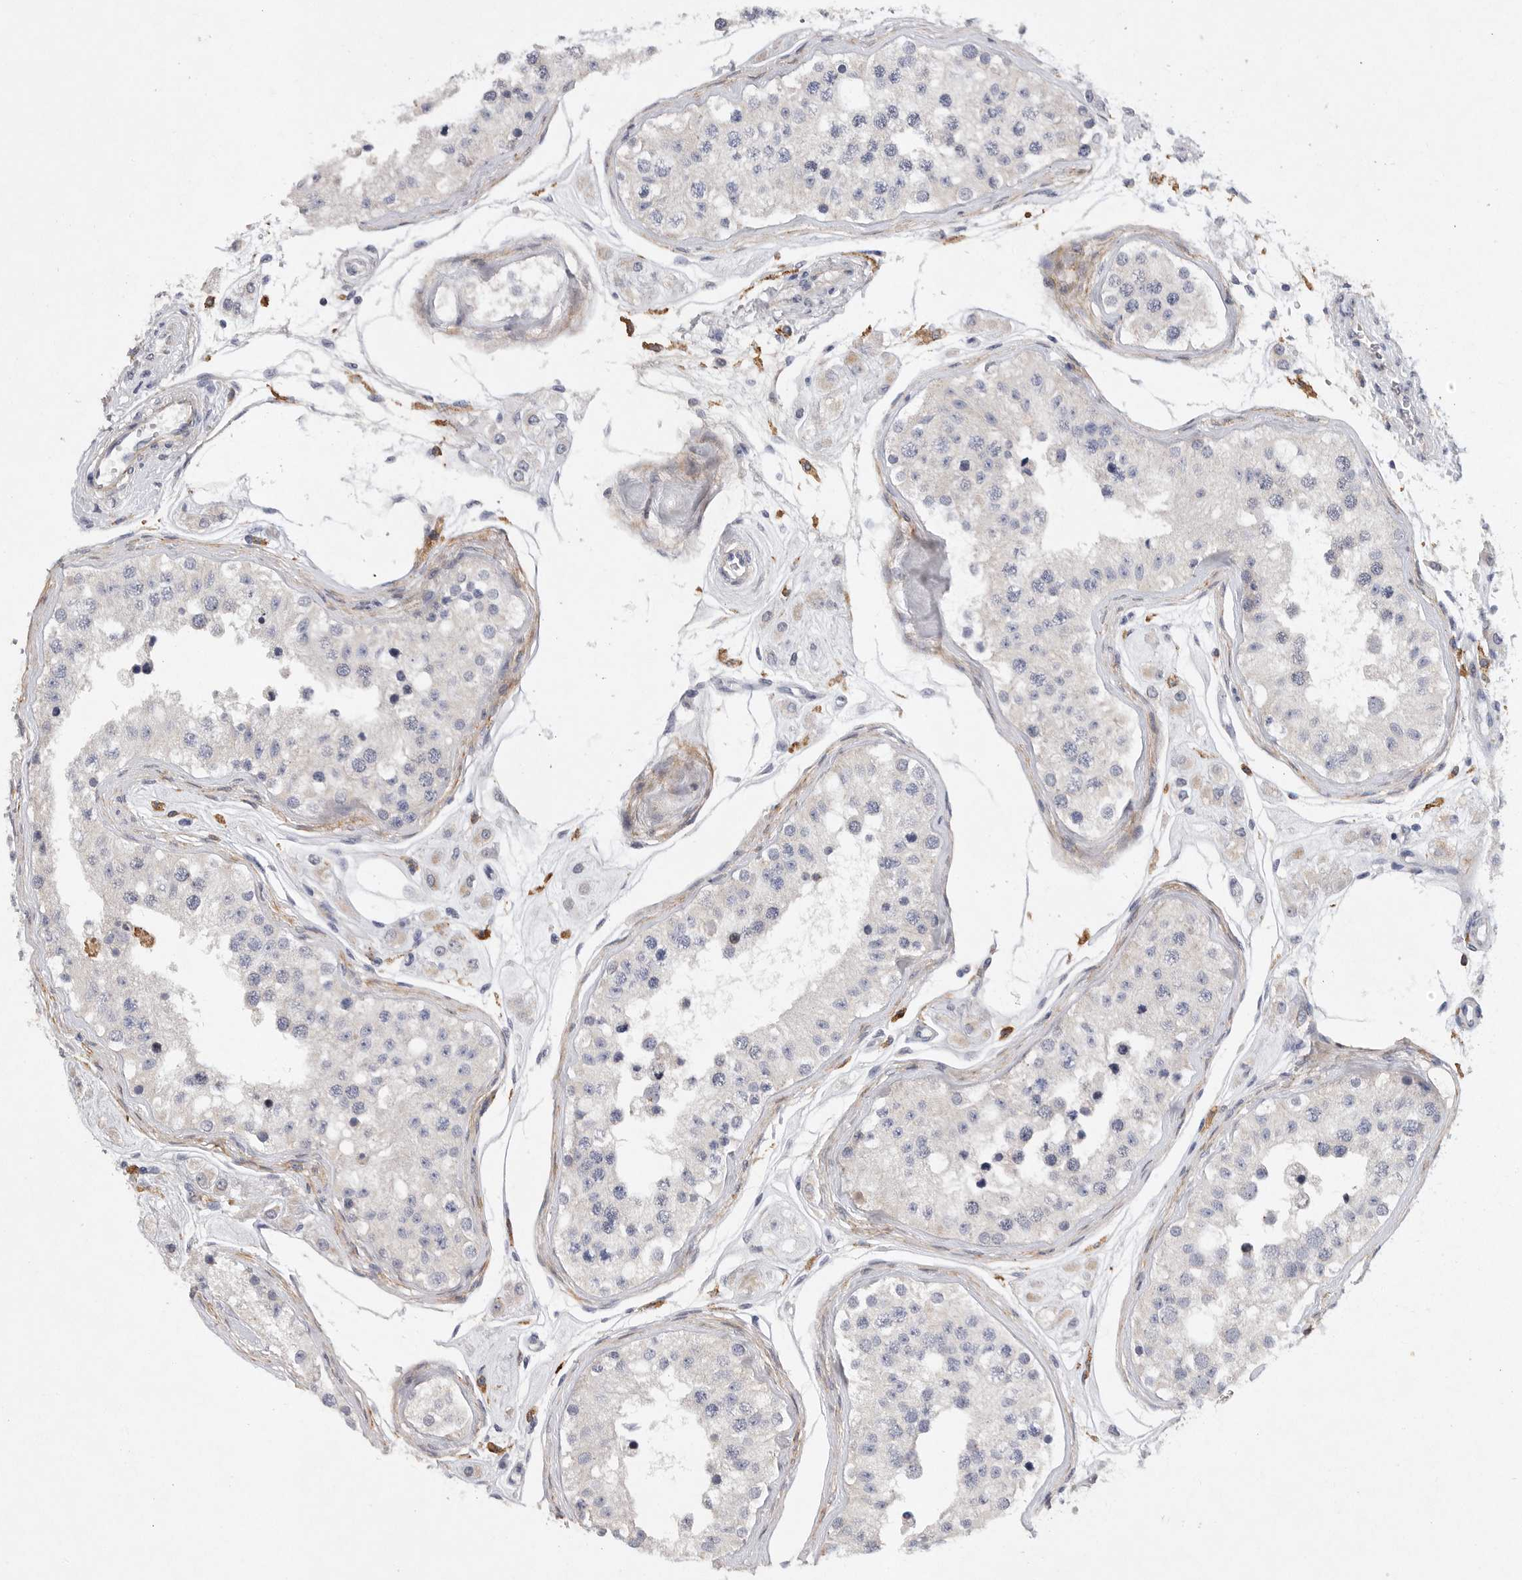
{"staining": {"intensity": "negative", "quantity": "none", "location": "none"}, "tissue": "testis", "cell_type": "Cells in seminiferous ducts", "image_type": "normal", "snomed": [{"axis": "morphology", "description": "Normal tissue, NOS"}, {"axis": "morphology", "description": "Adenocarcinoma, metastatic, NOS"}, {"axis": "topography", "description": "Testis"}], "caption": "High magnification brightfield microscopy of normal testis stained with DAB (3,3'-diaminobenzidine) (brown) and counterstained with hematoxylin (blue): cells in seminiferous ducts show no significant expression. (Brightfield microscopy of DAB IHC at high magnification).", "gene": "EDEM3", "patient": {"sex": "male", "age": 26}}